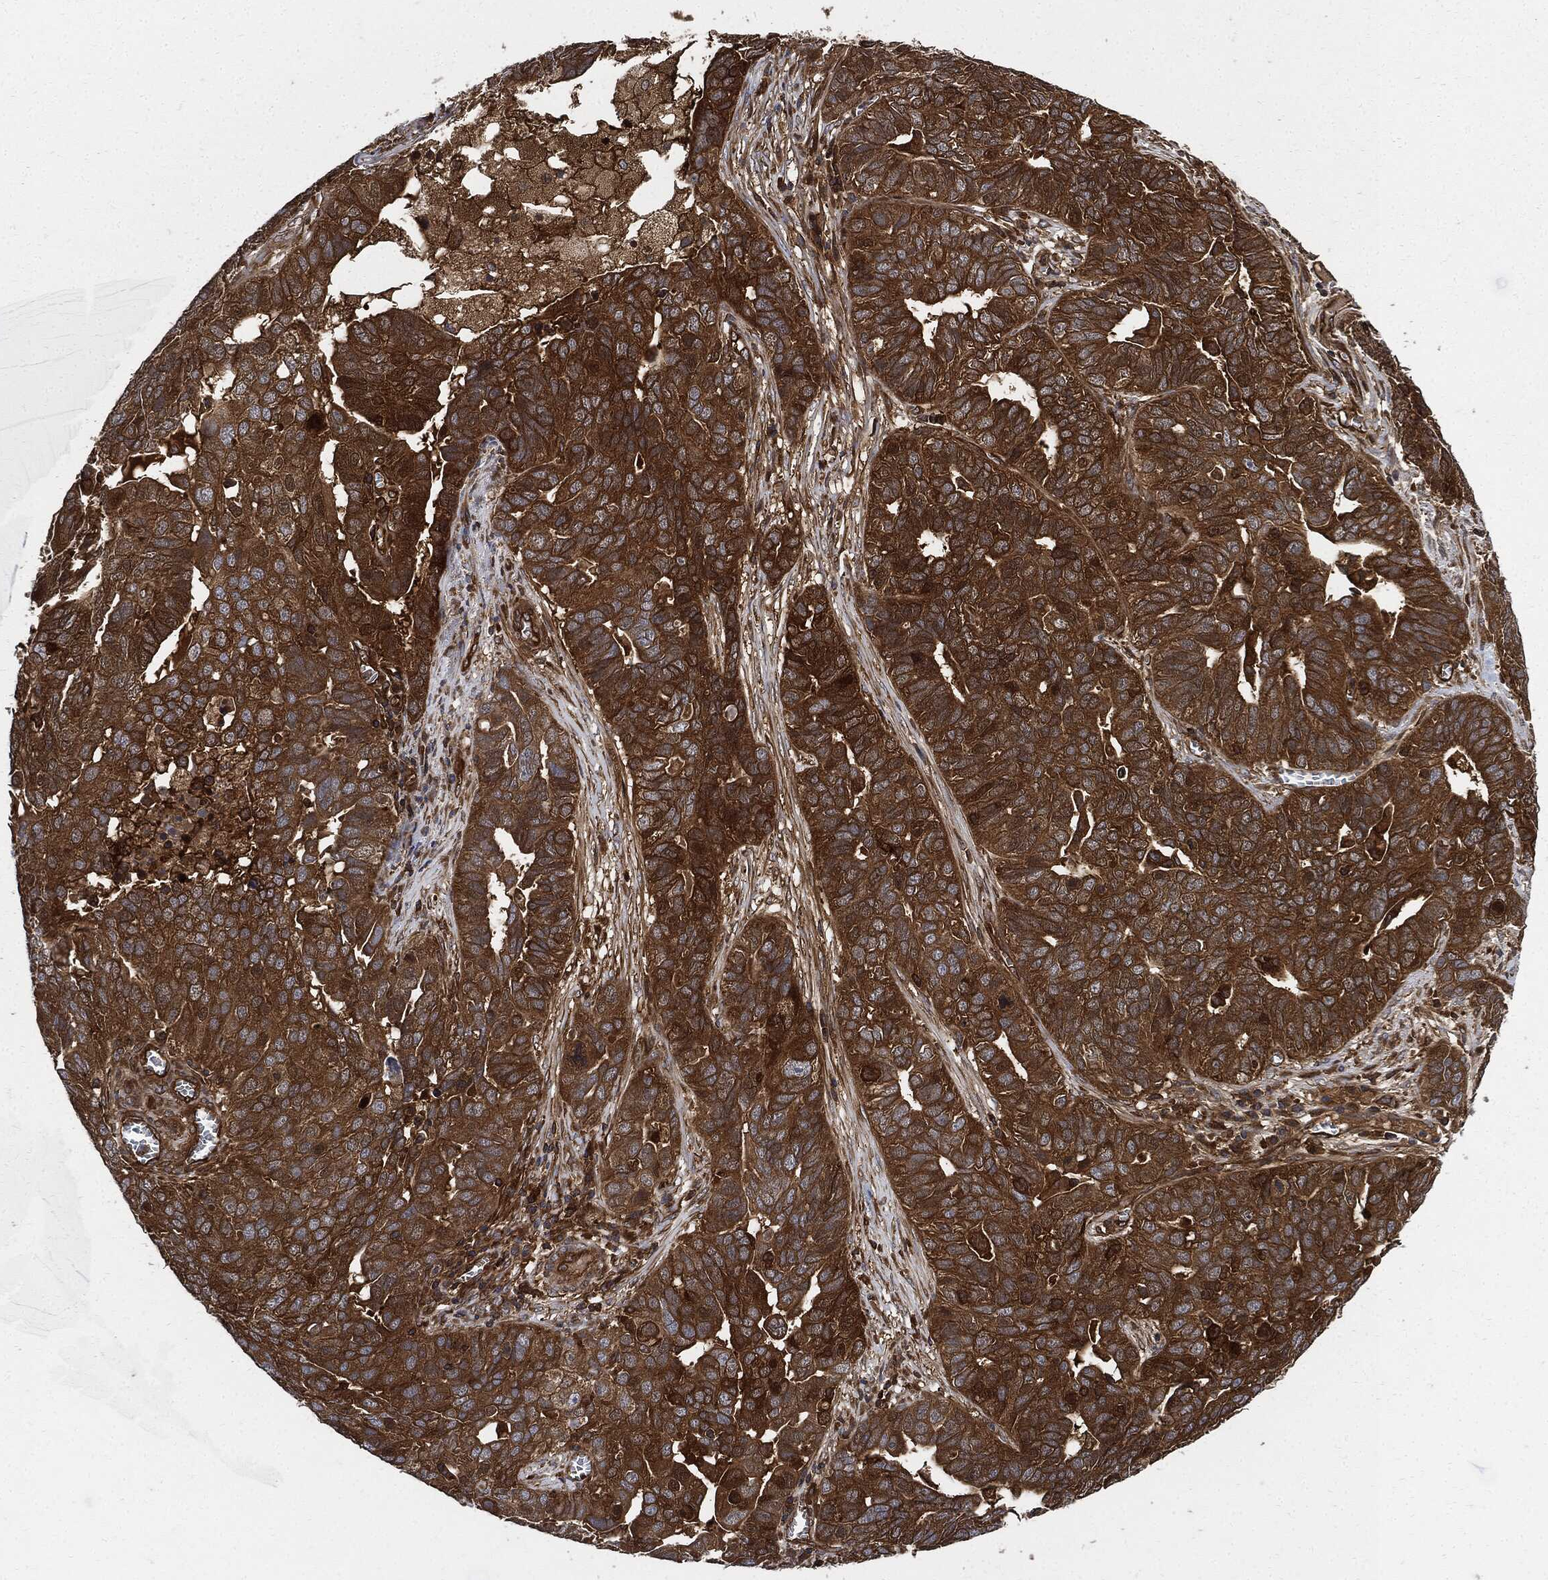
{"staining": {"intensity": "strong", "quantity": ">75%", "location": "cytoplasmic/membranous"}, "tissue": "ovarian cancer", "cell_type": "Tumor cells", "image_type": "cancer", "snomed": [{"axis": "morphology", "description": "Carcinoma, endometroid"}, {"axis": "topography", "description": "Soft tissue"}, {"axis": "topography", "description": "Ovary"}], "caption": "About >75% of tumor cells in human ovarian cancer (endometroid carcinoma) display strong cytoplasmic/membranous protein positivity as visualized by brown immunohistochemical staining.", "gene": "XPNPEP1", "patient": {"sex": "female", "age": 52}}